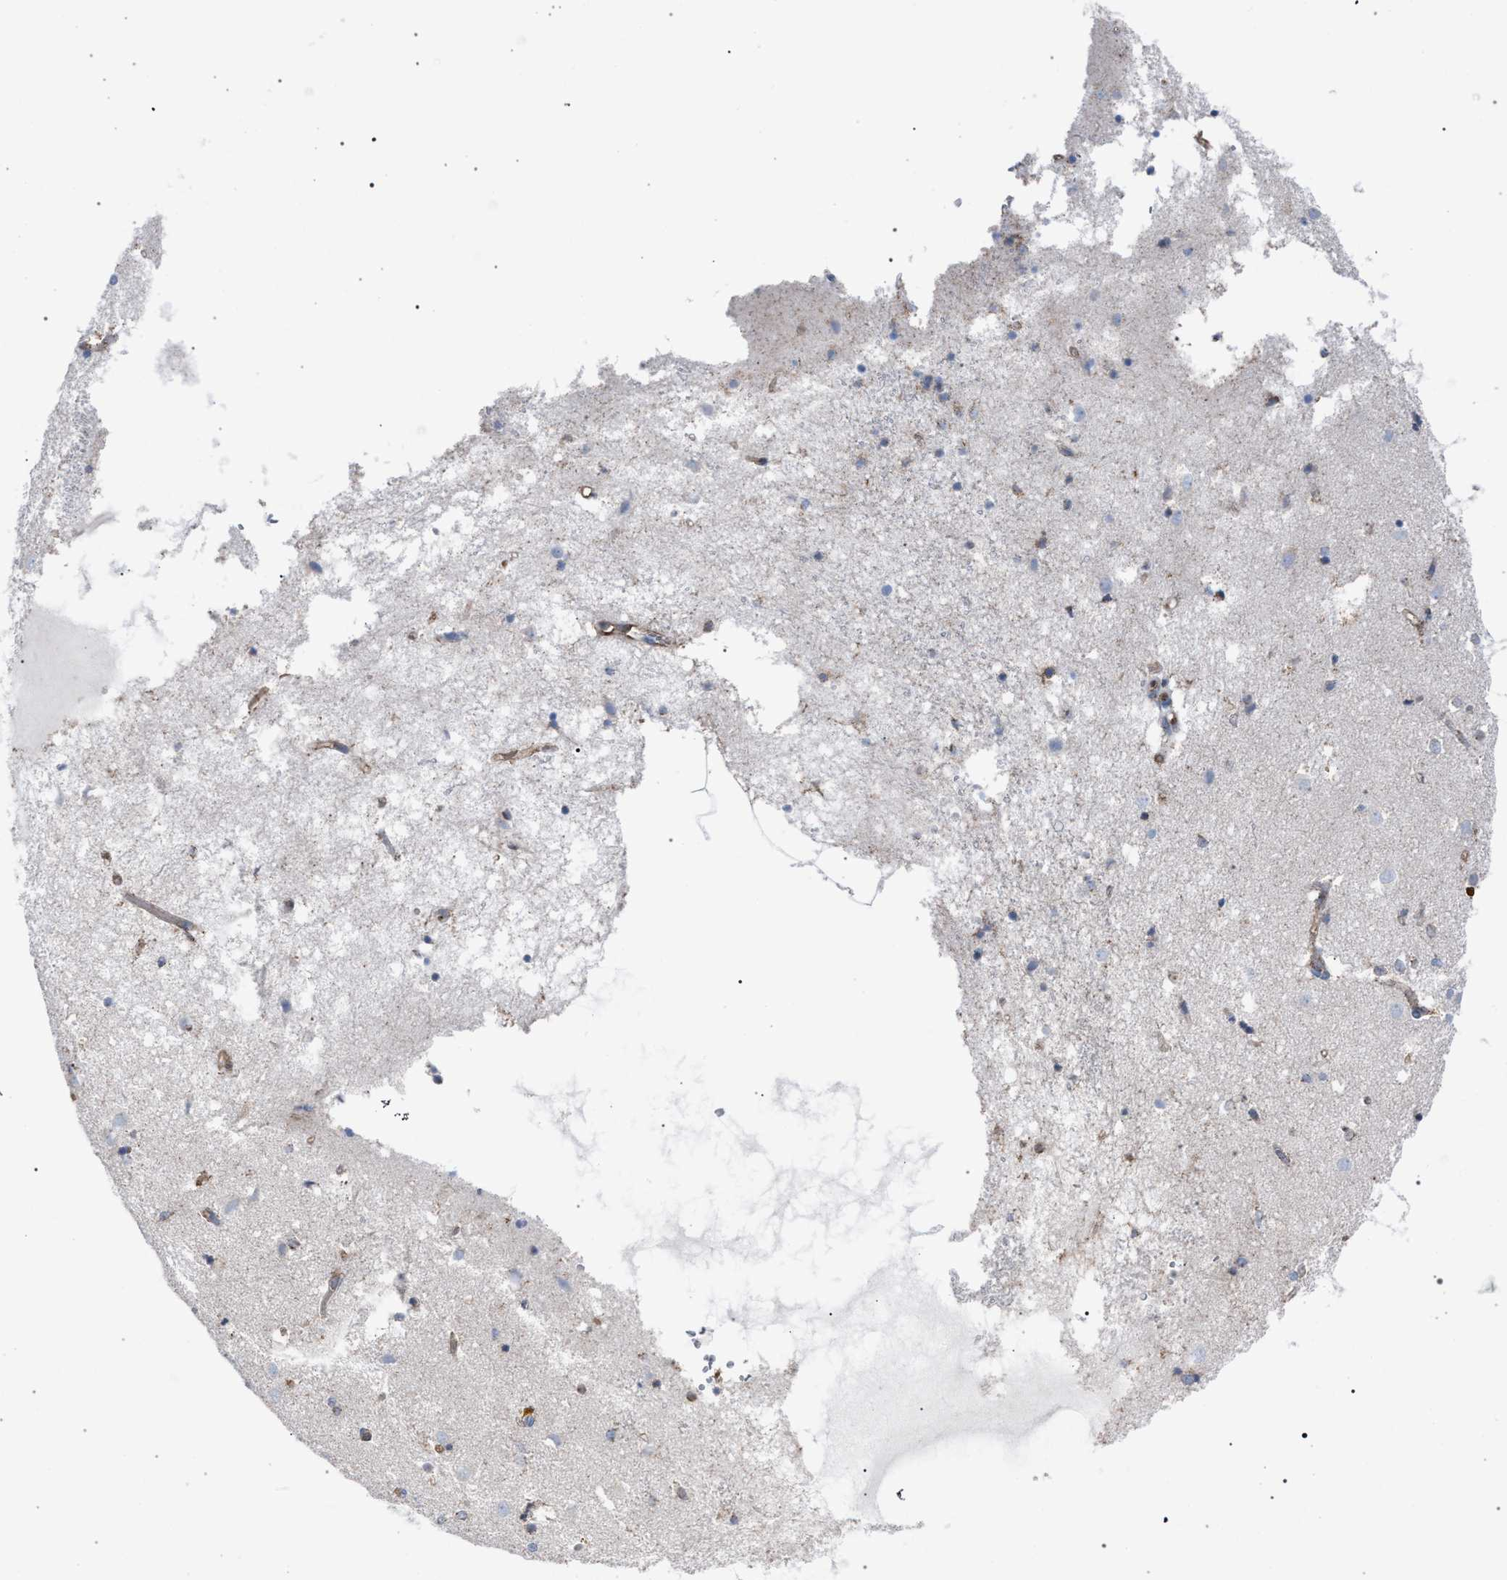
{"staining": {"intensity": "moderate", "quantity": "25%-75%", "location": "cytoplasmic/membranous"}, "tissue": "caudate", "cell_type": "Glial cells", "image_type": "normal", "snomed": [{"axis": "morphology", "description": "Normal tissue, NOS"}, {"axis": "topography", "description": "Lateral ventricle wall"}], "caption": "High-power microscopy captured an immunohistochemistry (IHC) histopathology image of unremarkable caudate, revealing moderate cytoplasmic/membranous positivity in approximately 25%-75% of glial cells. The protein of interest is shown in brown color, while the nuclei are stained blue.", "gene": "HSD17B4", "patient": {"sex": "male", "age": 70}}